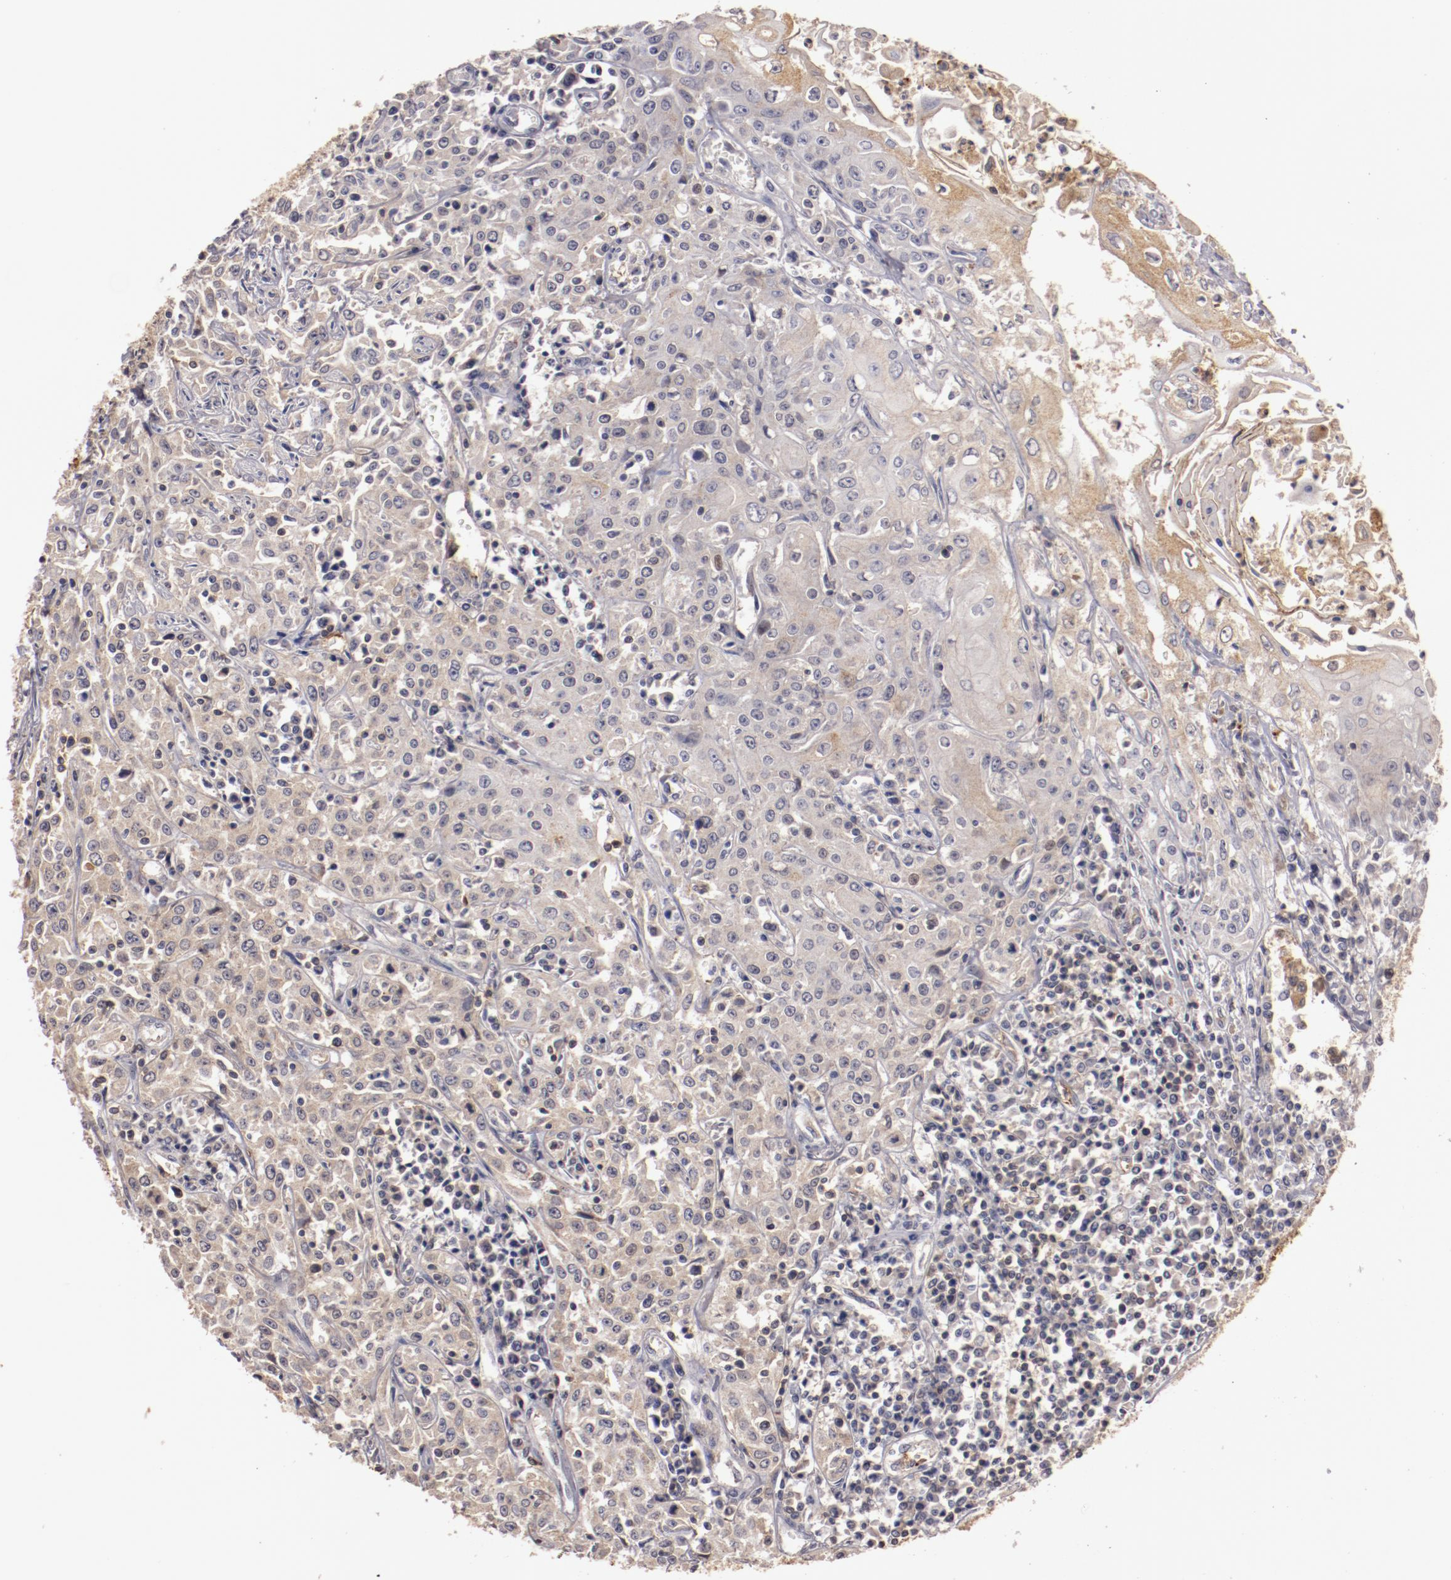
{"staining": {"intensity": "moderate", "quantity": "25%-75%", "location": "cytoplasmic/membranous"}, "tissue": "head and neck cancer", "cell_type": "Tumor cells", "image_type": "cancer", "snomed": [{"axis": "morphology", "description": "Squamous cell carcinoma, NOS"}, {"axis": "topography", "description": "Oral tissue"}, {"axis": "topography", "description": "Head-Neck"}], "caption": "Immunohistochemistry (IHC) of head and neck cancer shows medium levels of moderate cytoplasmic/membranous expression in about 25%-75% of tumor cells.", "gene": "MBL2", "patient": {"sex": "female", "age": 76}}